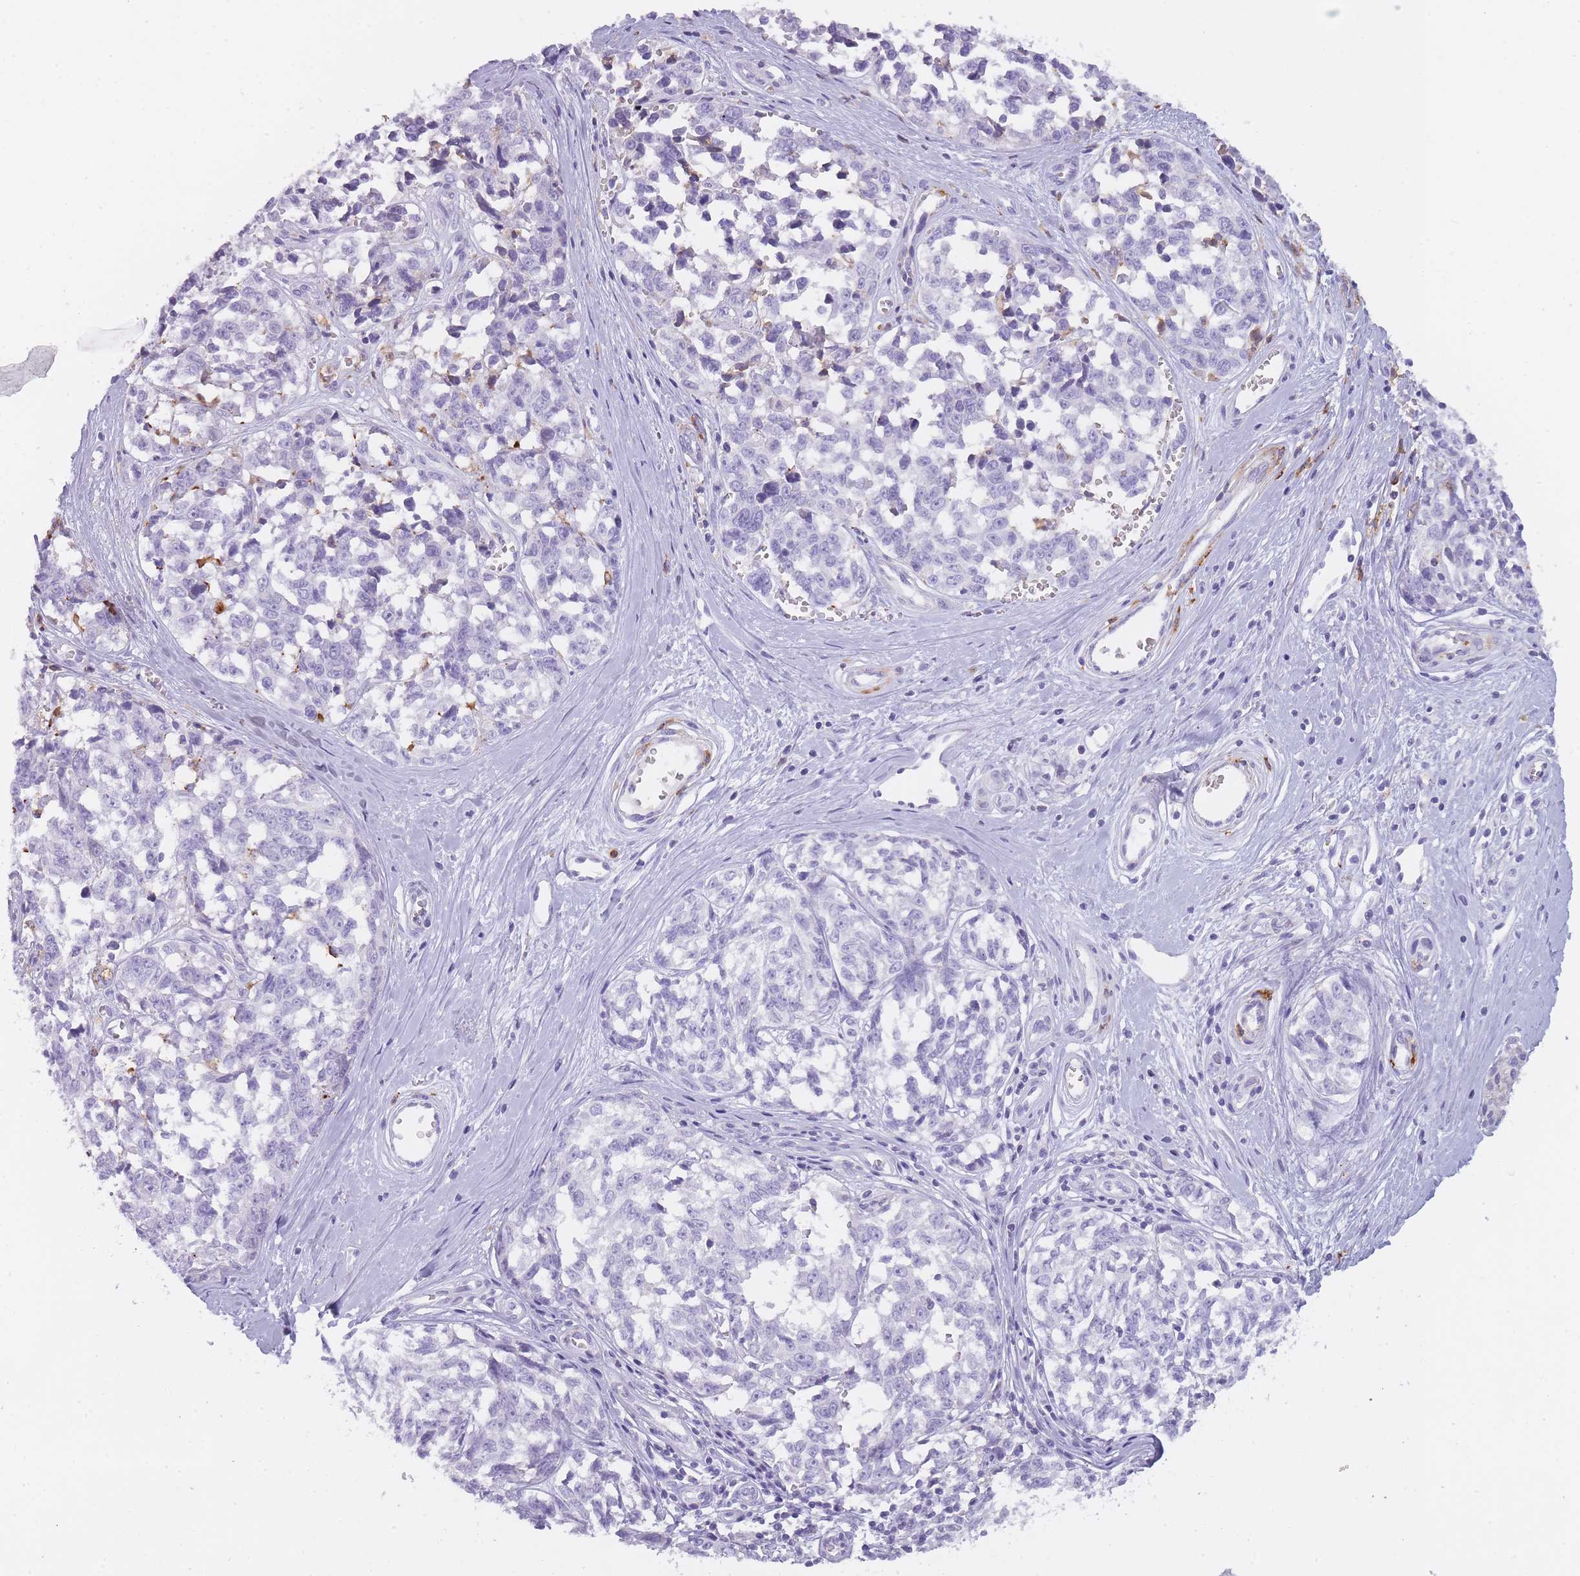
{"staining": {"intensity": "negative", "quantity": "none", "location": "none"}, "tissue": "melanoma", "cell_type": "Tumor cells", "image_type": "cancer", "snomed": [{"axis": "morphology", "description": "Normal tissue, NOS"}, {"axis": "morphology", "description": "Malignant melanoma, NOS"}, {"axis": "topography", "description": "Skin"}], "caption": "The image demonstrates no staining of tumor cells in malignant melanoma.", "gene": "CR1L", "patient": {"sex": "female", "age": 64}}